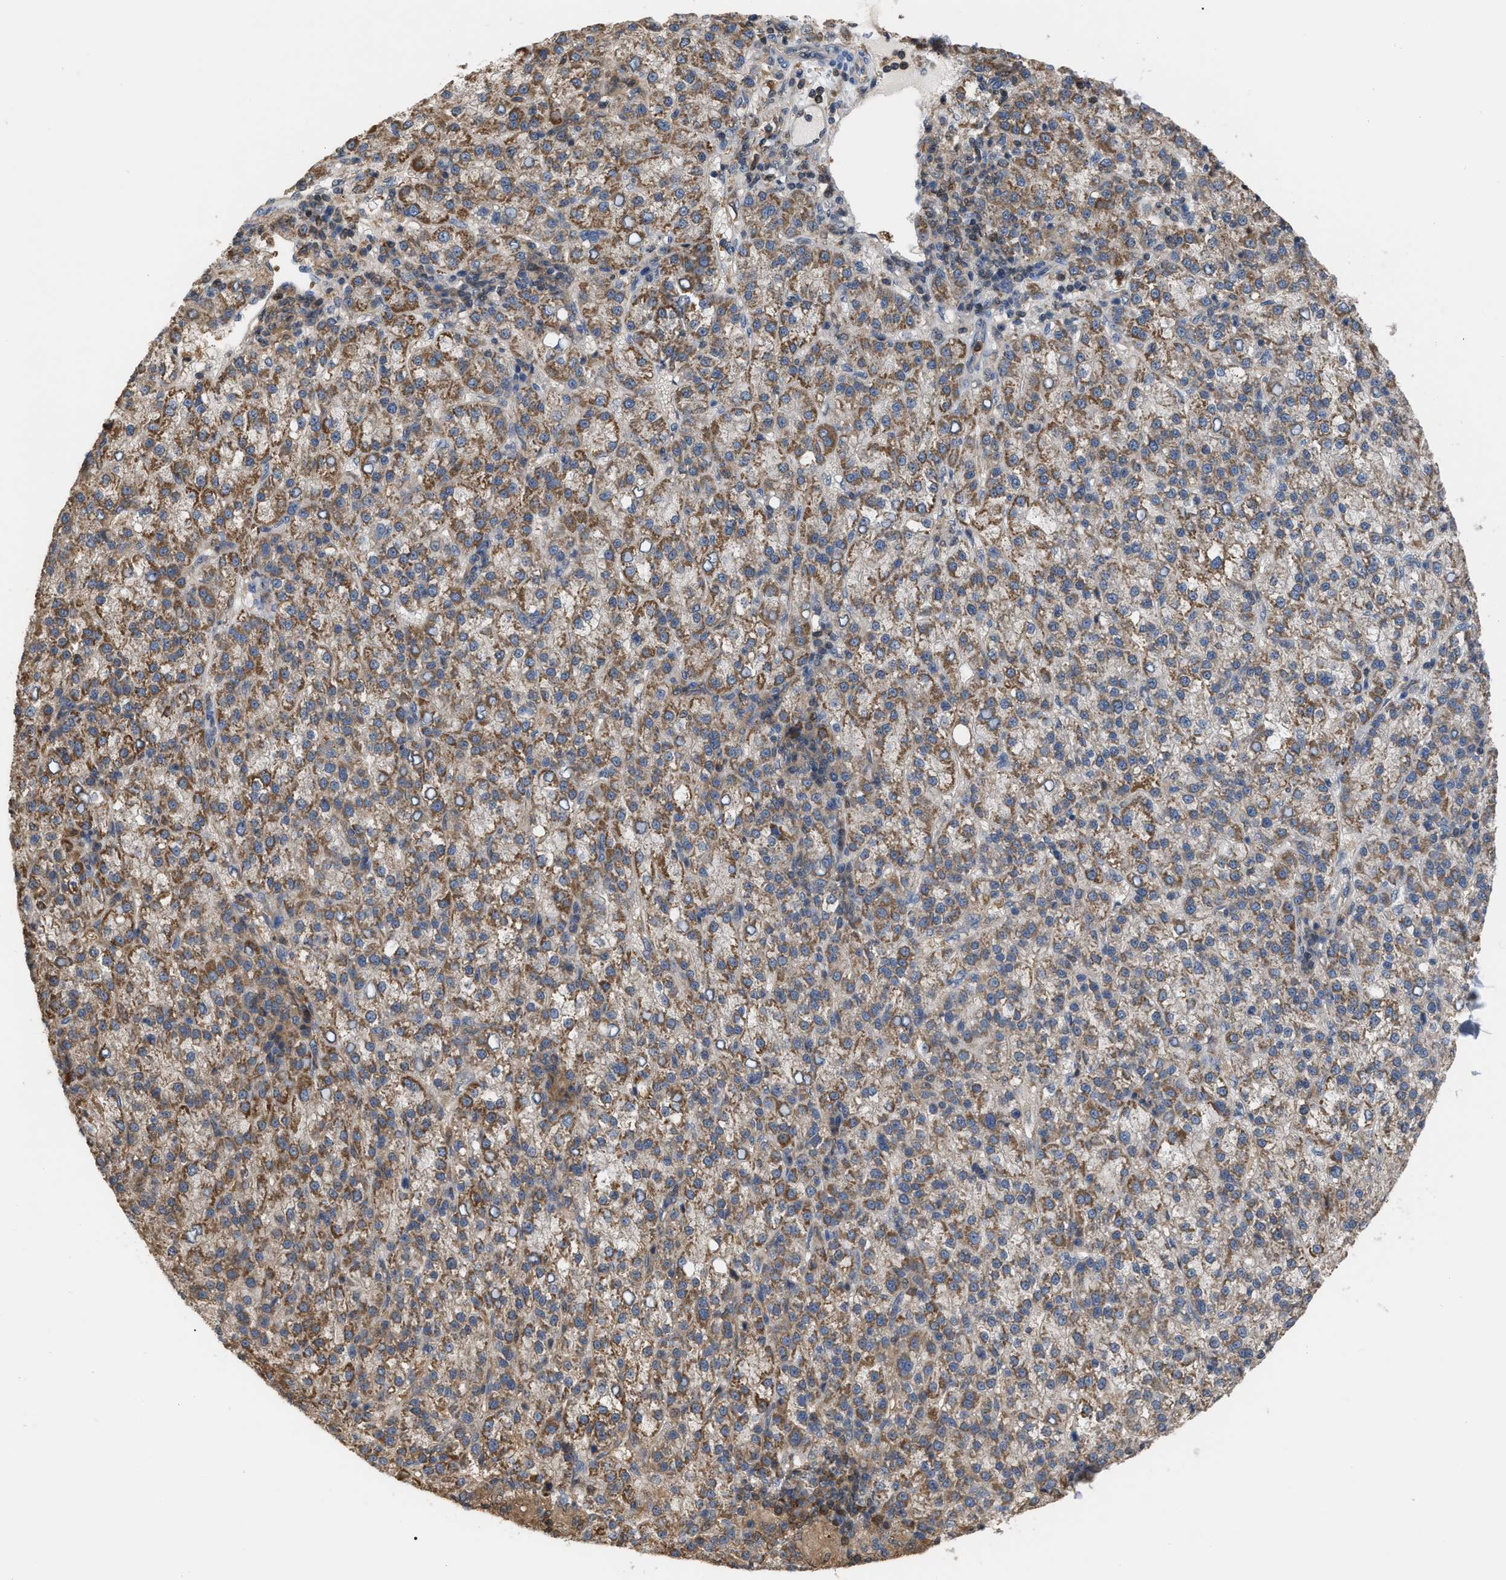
{"staining": {"intensity": "moderate", "quantity": ">75%", "location": "cytoplasmic/membranous"}, "tissue": "liver cancer", "cell_type": "Tumor cells", "image_type": "cancer", "snomed": [{"axis": "morphology", "description": "Carcinoma, Hepatocellular, NOS"}, {"axis": "topography", "description": "Liver"}], "caption": "This is a micrograph of immunohistochemistry staining of liver cancer, which shows moderate staining in the cytoplasmic/membranous of tumor cells.", "gene": "MTPN", "patient": {"sex": "female", "age": 58}}